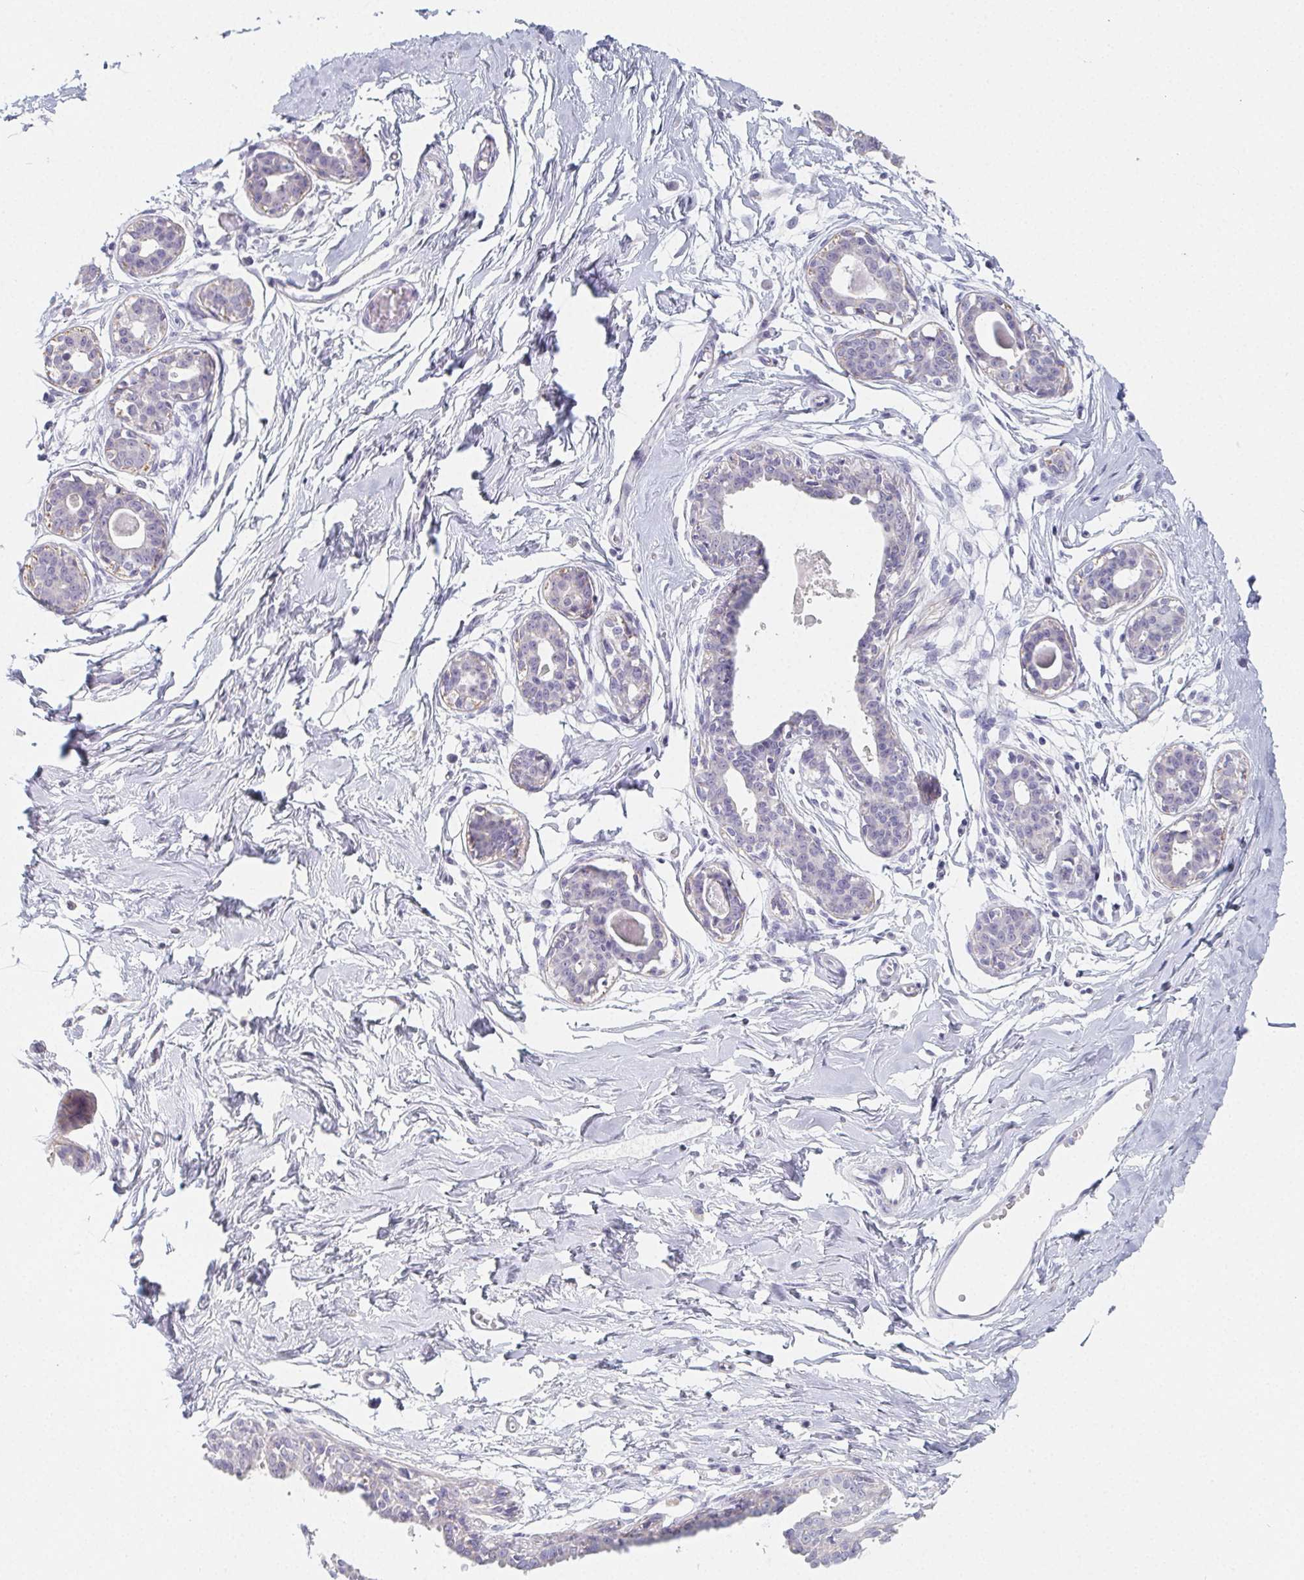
{"staining": {"intensity": "negative", "quantity": "none", "location": "none"}, "tissue": "breast", "cell_type": "Adipocytes", "image_type": "normal", "snomed": [{"axis": "morphology", "description": "Normal tissue, NOS"}, {"axis": "topography", "description": "Breast"}], "caption": "This micrograph is of normal breast stained with immunohistochemistry to label a protein in brown with the nuclei are counter-stained blue. There is no staining in adipocytes. (DAB (3,3'-diaminobenzidine) immunohistochemistry, high magnification).", "gene": "GLIPR1L1", "patient": {"sex": "female", "age": 45}}